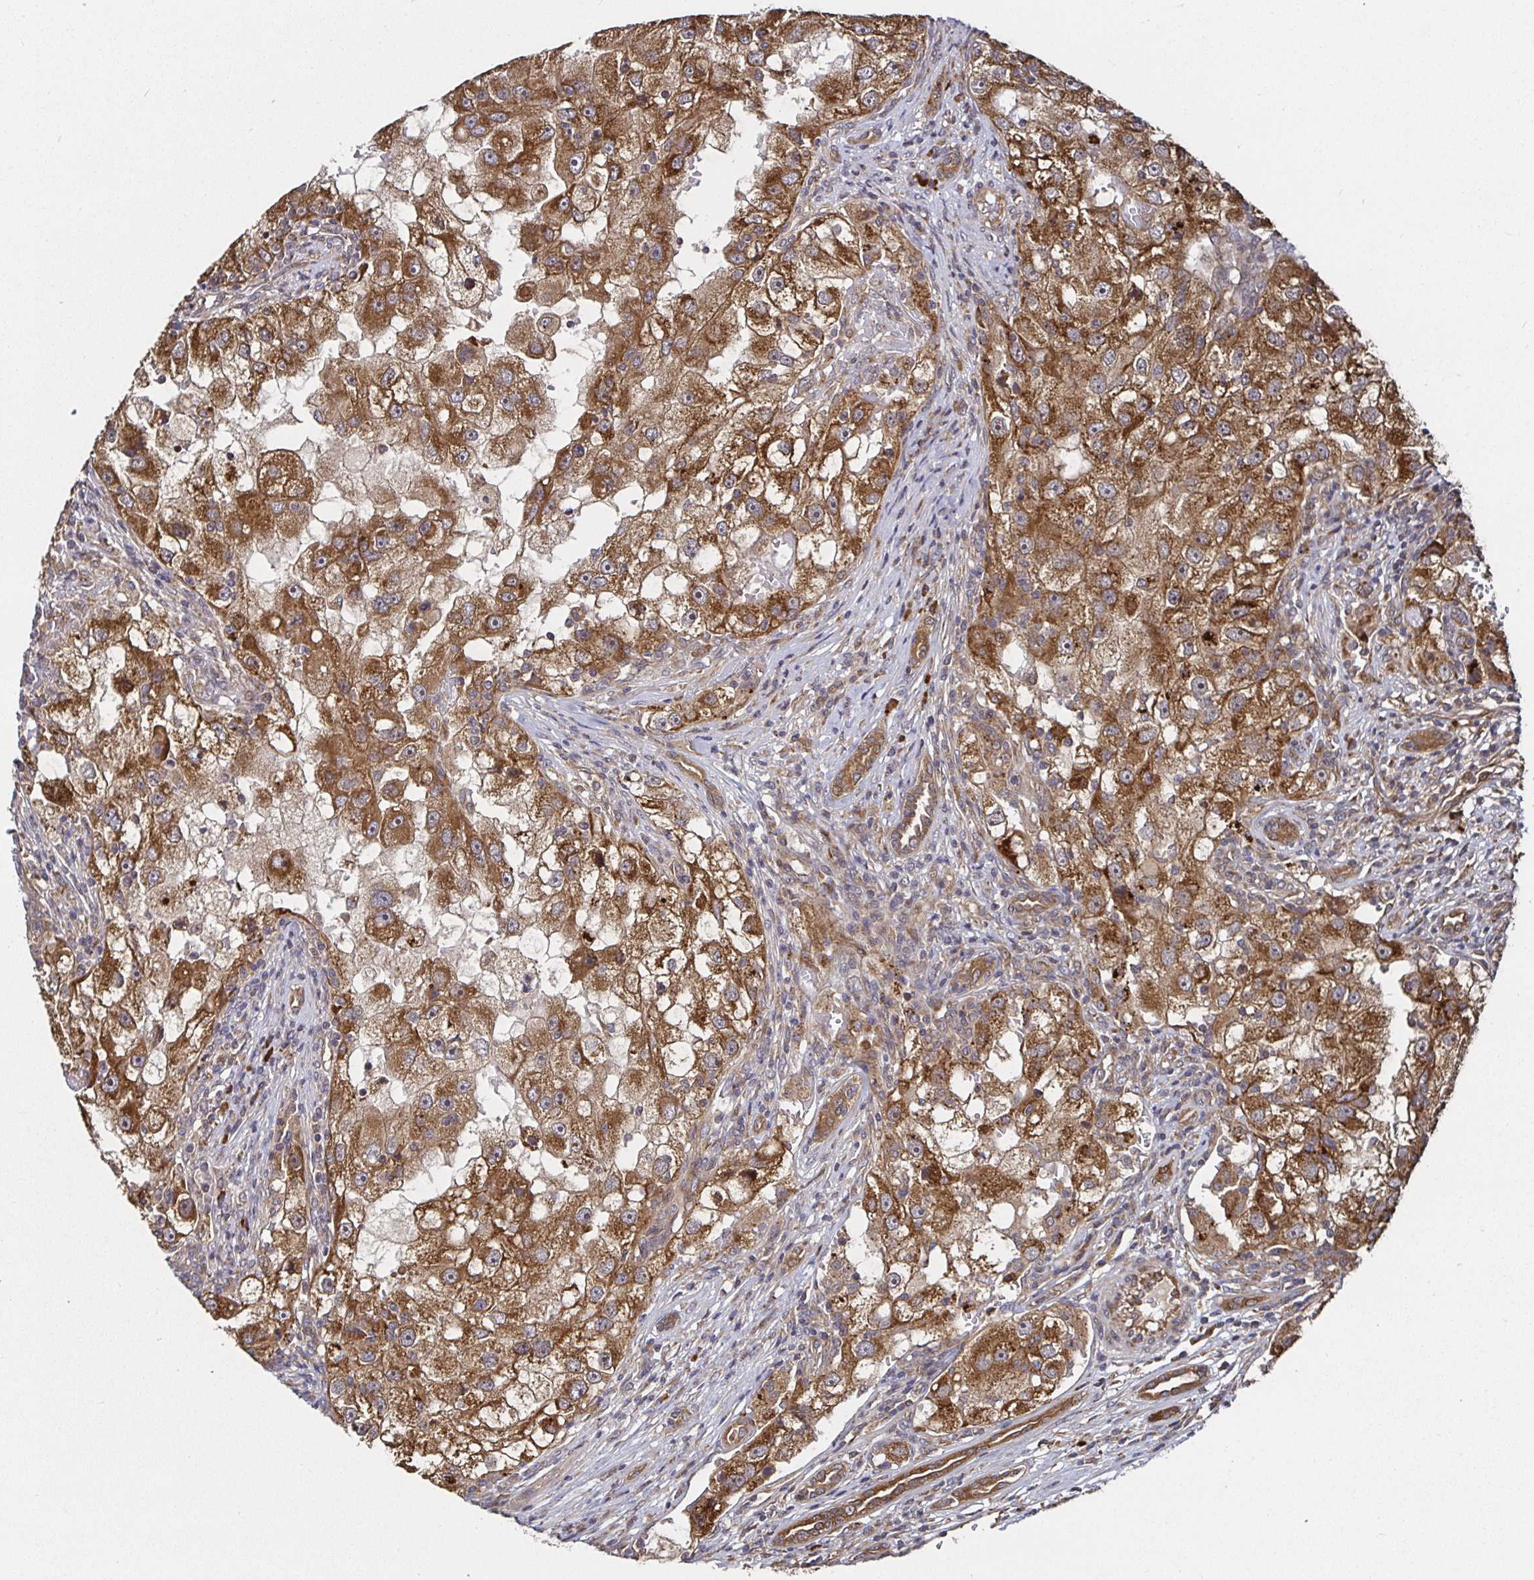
{"staining": {"intensity": "strong", "quantity": ">75%", "location": "cytoplasmic/membranous"}, "tissue": "renal cancer", "cell_type": "Tumor cells", "image_type": "cancer", "snomed": [{"axis": "morphology", "description": "Adenocarcinoma, NOS"}, {"axis": "topography", "description": "Kidney"}], "caption": "Protein expression analysis of renal cancer demonstrates strong cytoplasmic/membranous staining in about >75% of tumor cells.", "gene": "MLST8", "patient": {"sex": "male", "age": 63}}